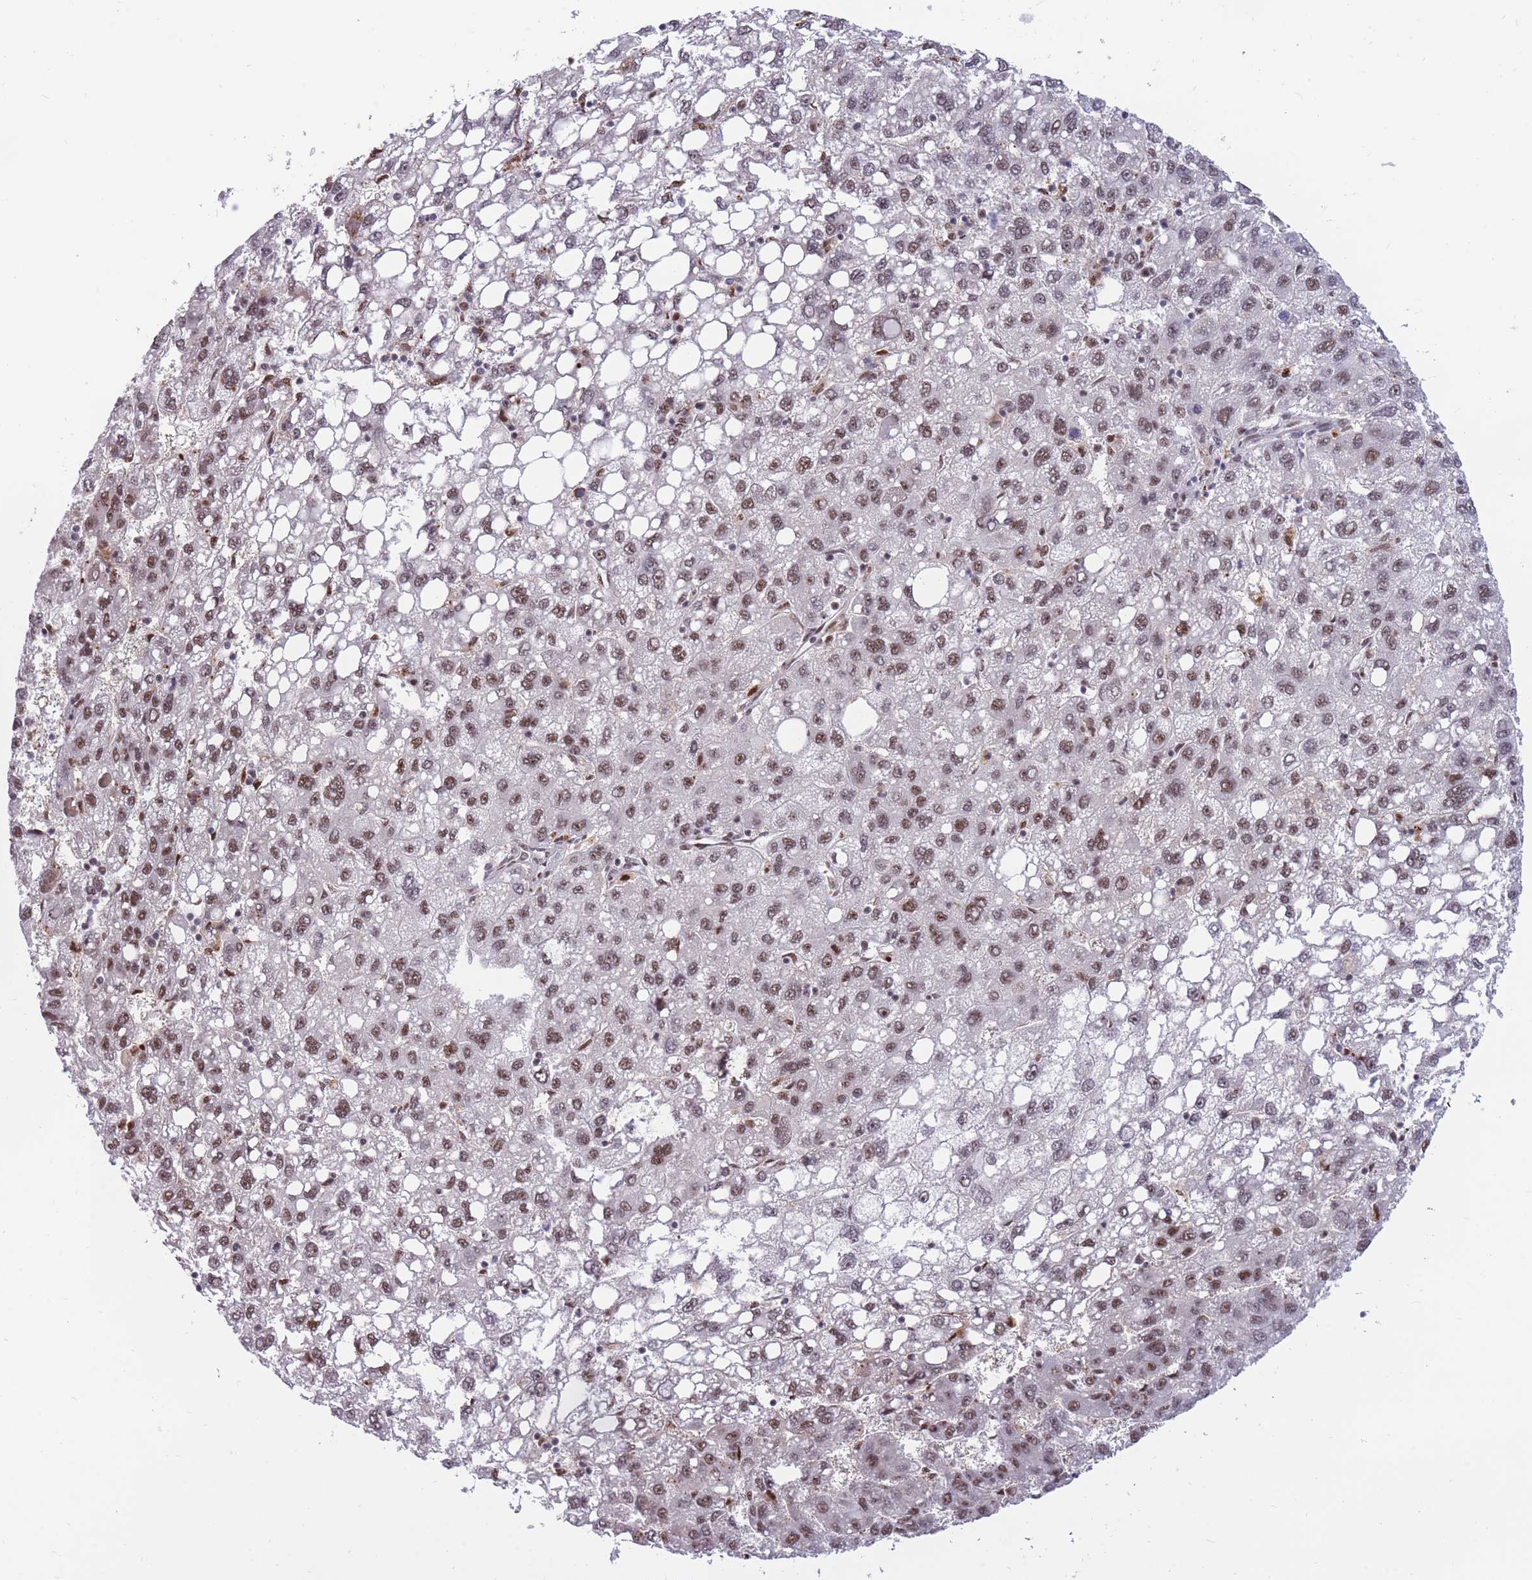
{"staining": {"intensity": "moderate", "quantity": ">75%", "location": "nuclear"}, "tissue": "liver cancer", "cell_type": "Tumor cells", "image_type": "cancer", "snomed": [{"axis": "morphology", "description": "Carcinoma, Hepatocellular, NOS"}, {"axis": "topography", "description": "Liver"}], "caption": "Protein expression analysis of liver cancer exhibits moderate nuclear staining in about >75% of tumor cells.", "gene": "PRPF19", "patient": {"sex": "female", "age": 82}}